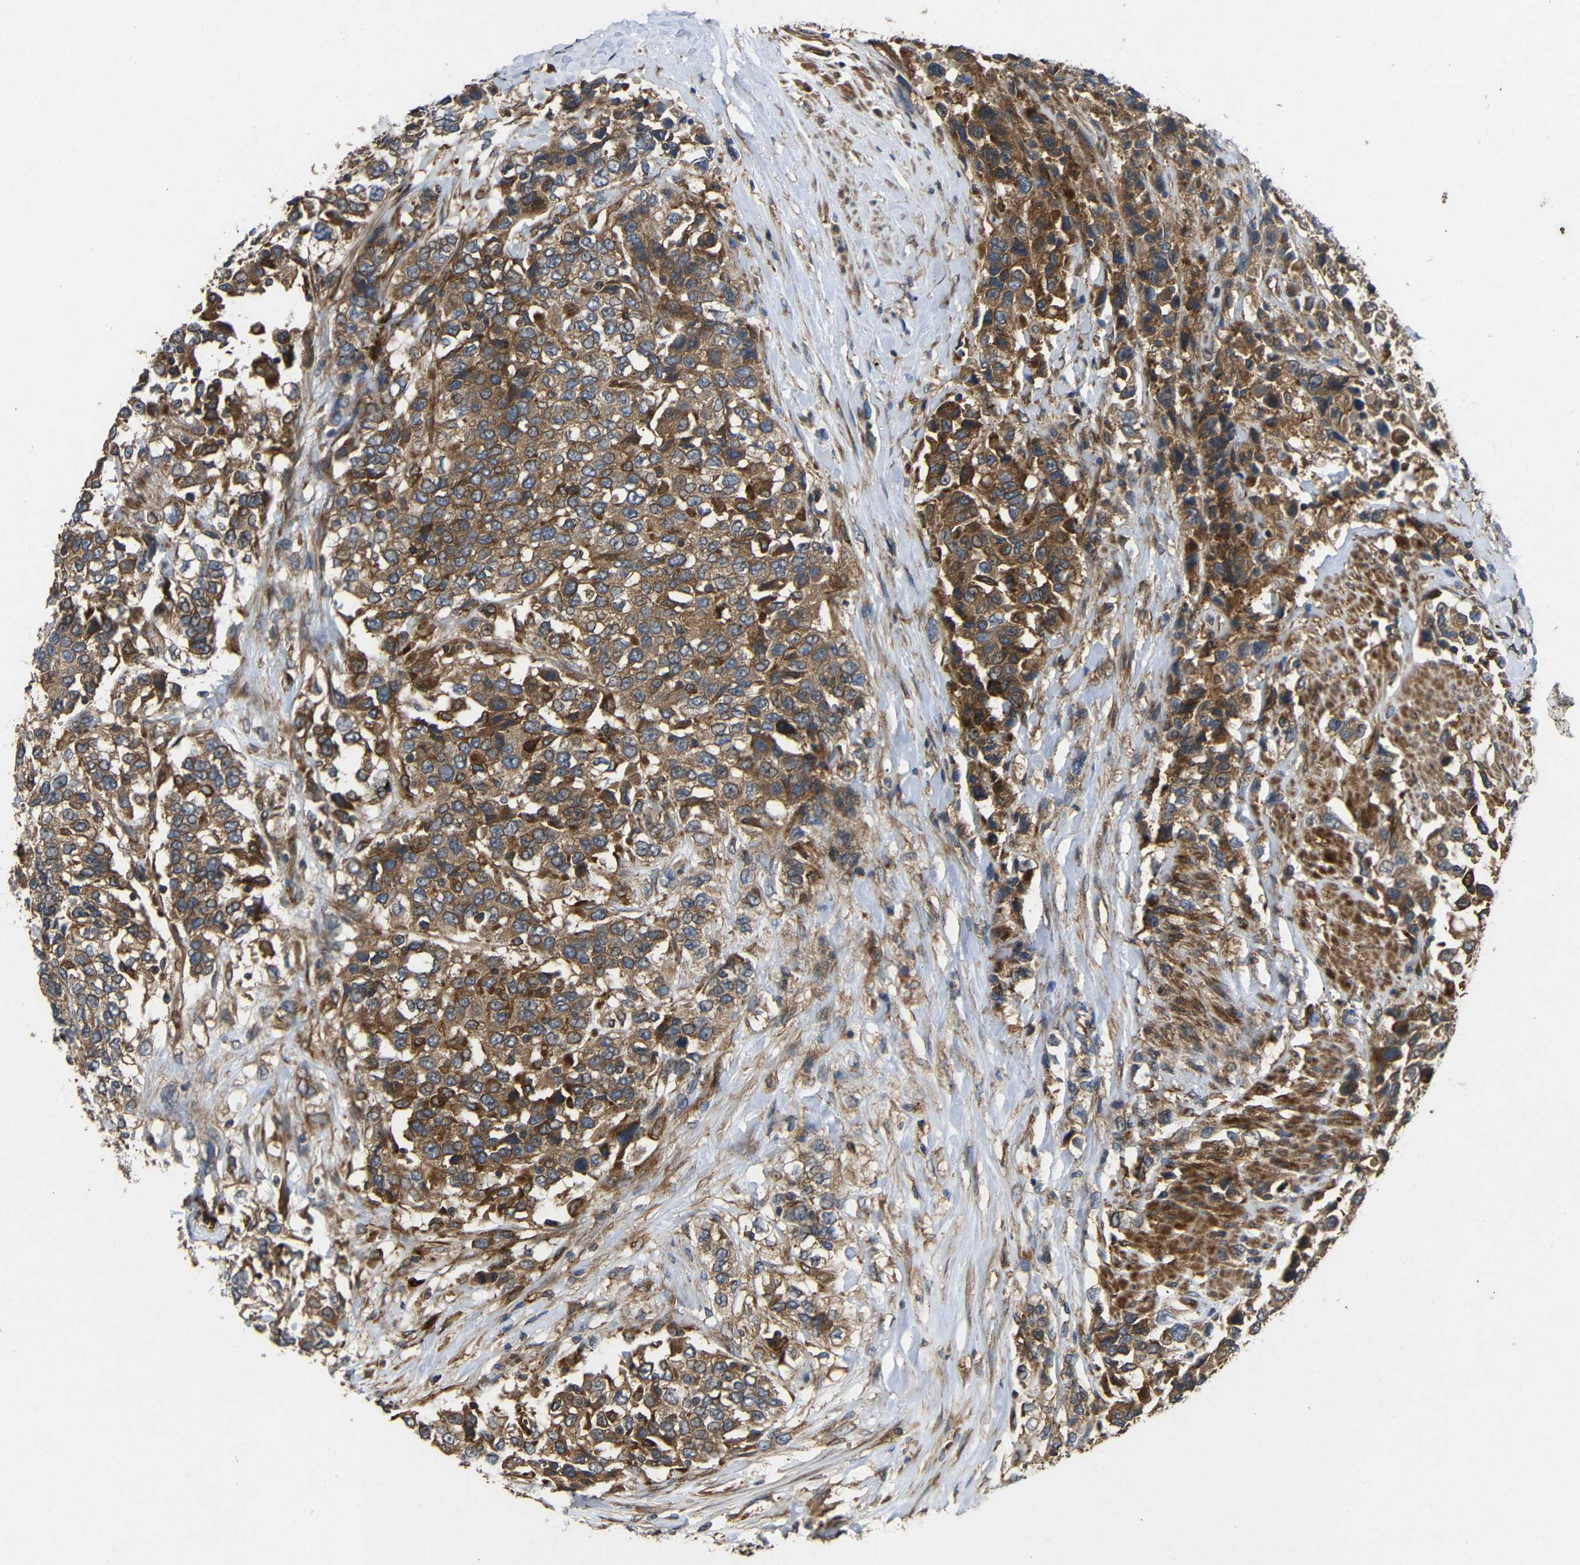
{"staining": {"intensity": "strong", "quantity": "25%-75%", "location": "cytoplasmic/membranous"}, "tissue": "urothelial cancer", "cell_type": "Tumor cells", "image_type": "cancer", "snomed": [{"axis": "morphology", "description": "Urothelial carcinoma, High grade"}, {"axis": "topography", "description": "Urinary bladder"}], "caption": "Tumor cells demonstrate high levels of strong cytoplasmic/membranous positivity in approximately 25%-75% of cells in urothelial cancer.", "gene": "EIF2S1", "patient": {"sex": "female", "age": 80}}